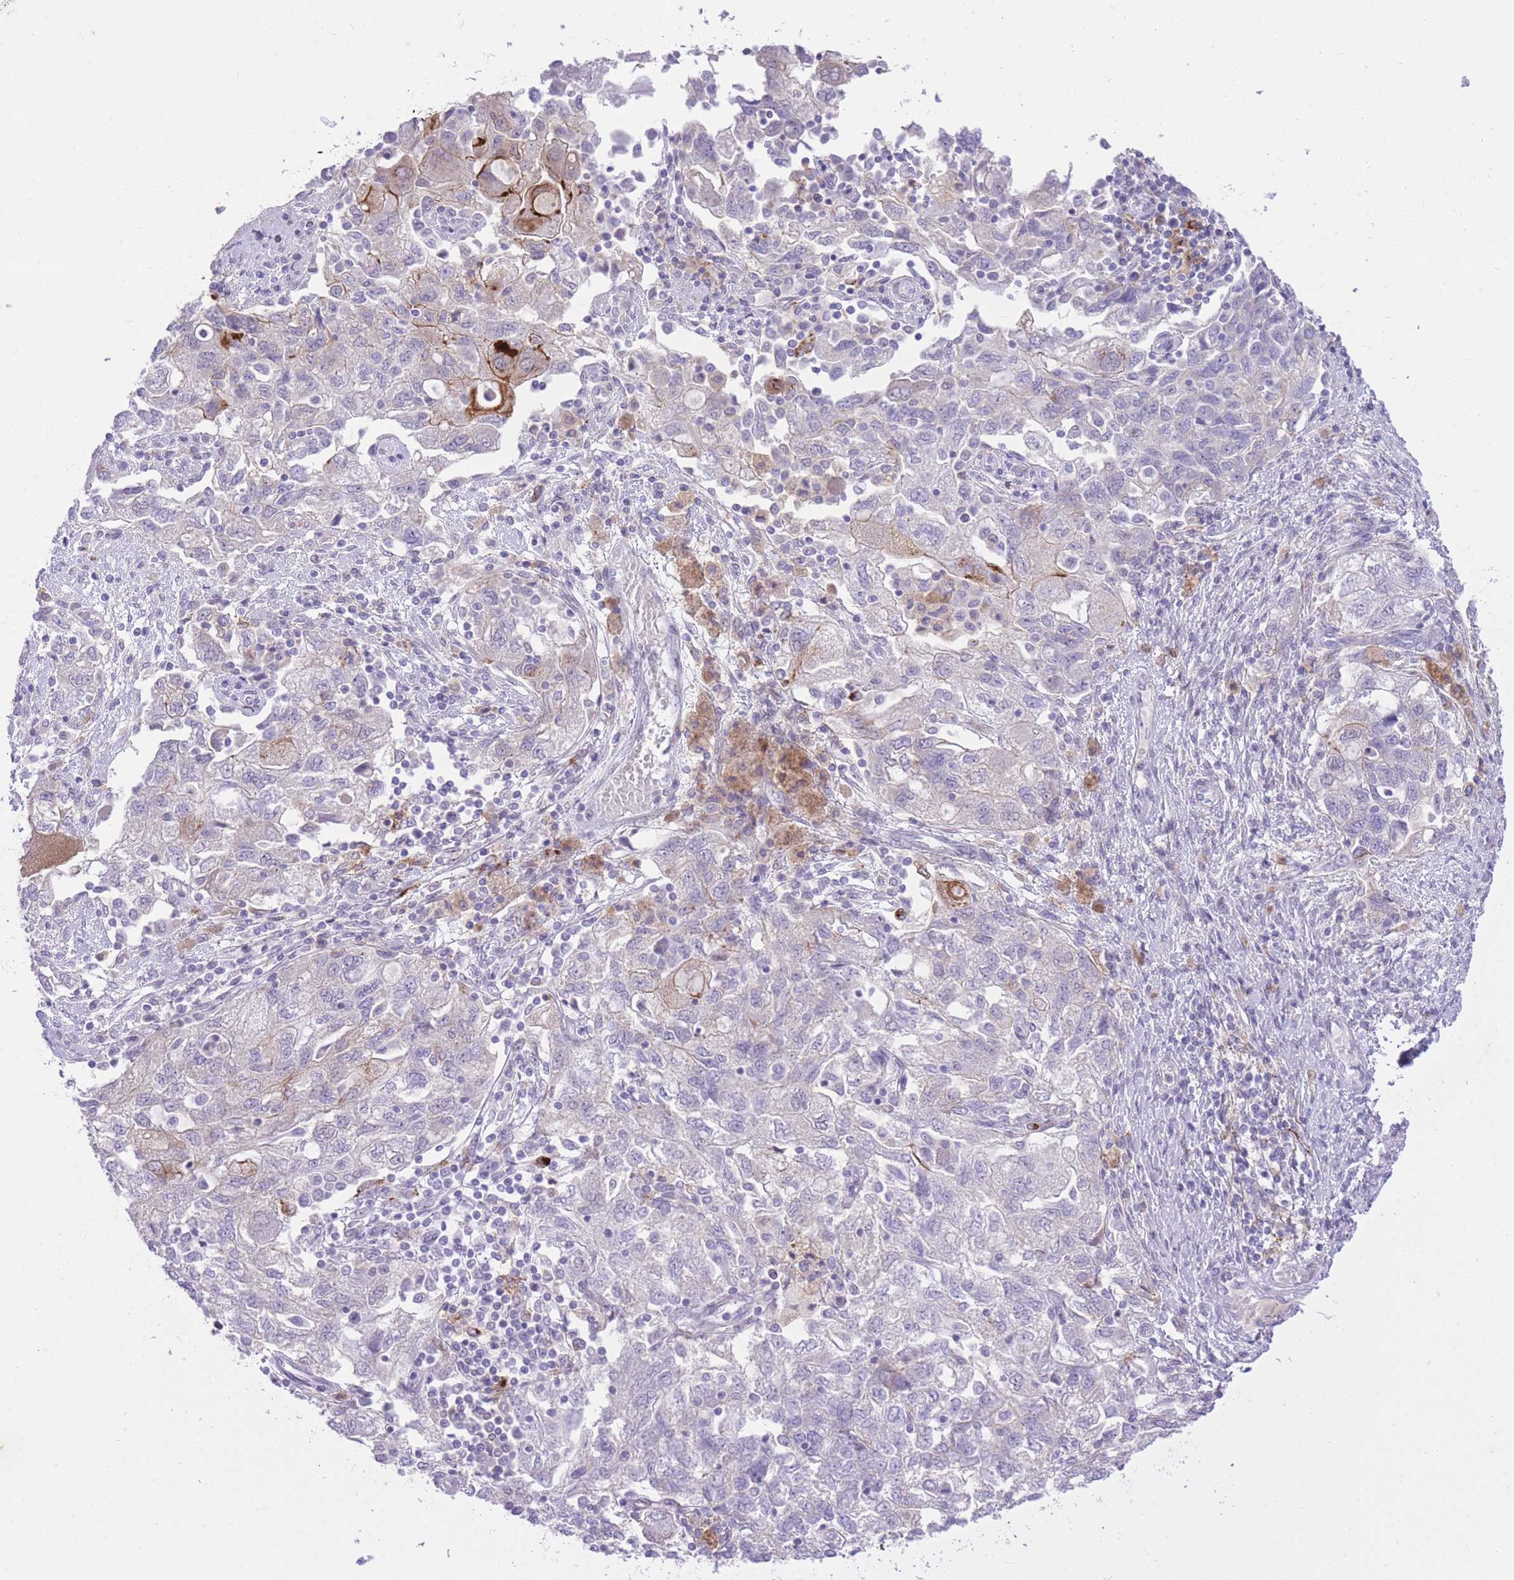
{"staining": {"intensity": "negative", "quantity": "none", "location": "none"}, "tissue": "ovarian cancer", "cell_type": "Tumor cells", "image_type": "cancer", "snomed": [{"axis": "morphology", "description": "Carcinoma, NOS"}, {"axis": "morphology", "description": "Cystadenocarcinoma, serous, NOS"}, {"axis": "topography", "description": "Ovary"}], "caption": "DAB (3,3'-diaminobenzidine) immunohistochemical staining of ovarian cancer shows no significant expression in tumor cells.", "gene": "MEIS3", "patient": {"sex": "female", "age": 69}}